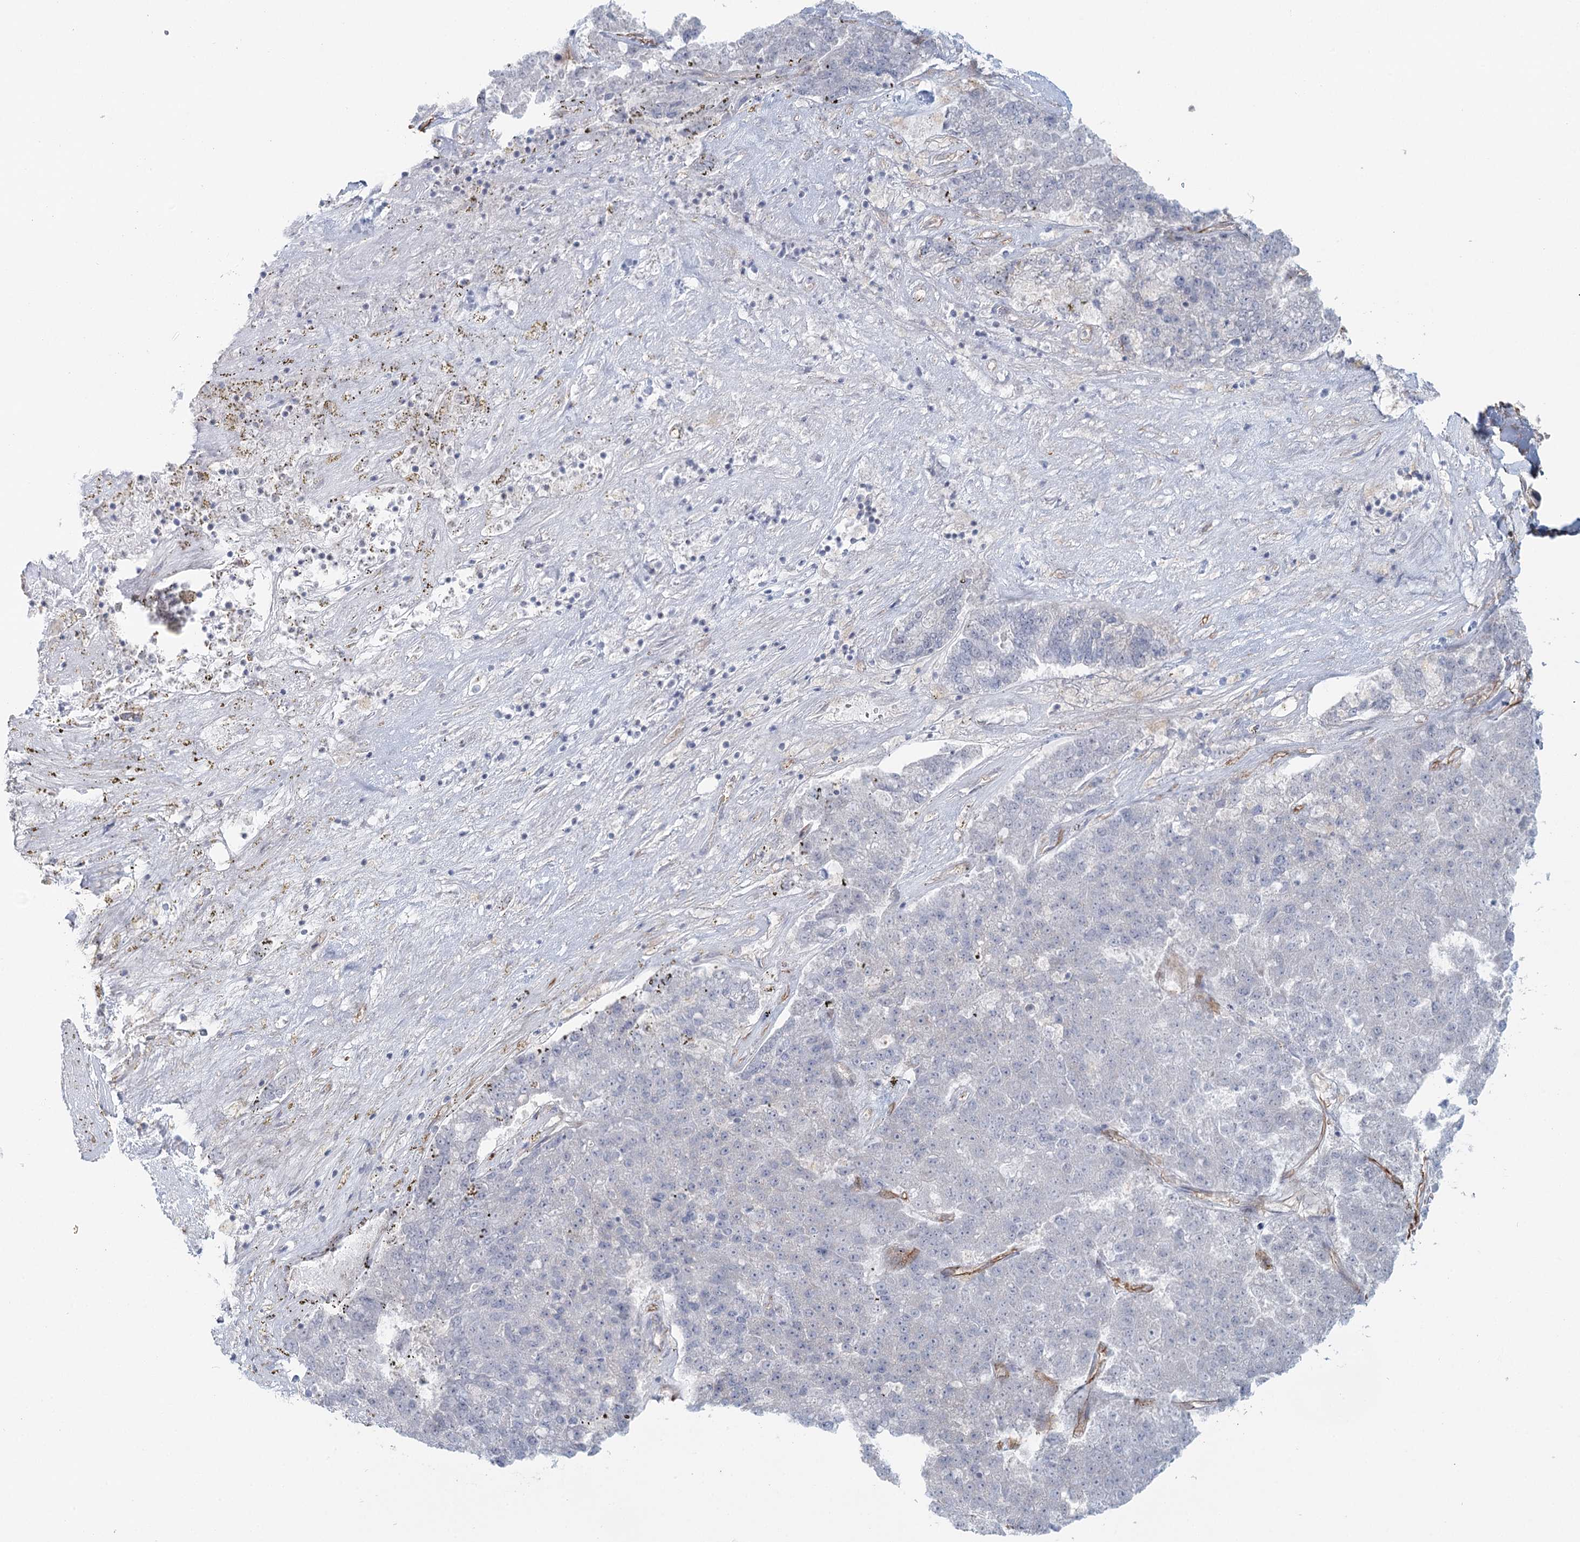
{"staining": {"intensity": "negative", "quantity": "none", "location": "none"}, "tissue": "pancreatic cancer", "cell_type": "Tumor cells", "image_type": "cancer", "snomed": [{"axis": "morphology", "description": "Adenocarcinoma, NOS"}, {"axis": "topography", "description": "Pancreas"}], "caption": "Immunohistochemistry photomicrograph of adenocarcinoma (pancreatic) stained for a protein (brown), which demonstrates no staining in tumor cells.", "gene": "ZFYVE28", "patient": {"sex": "male", "age": 50}}